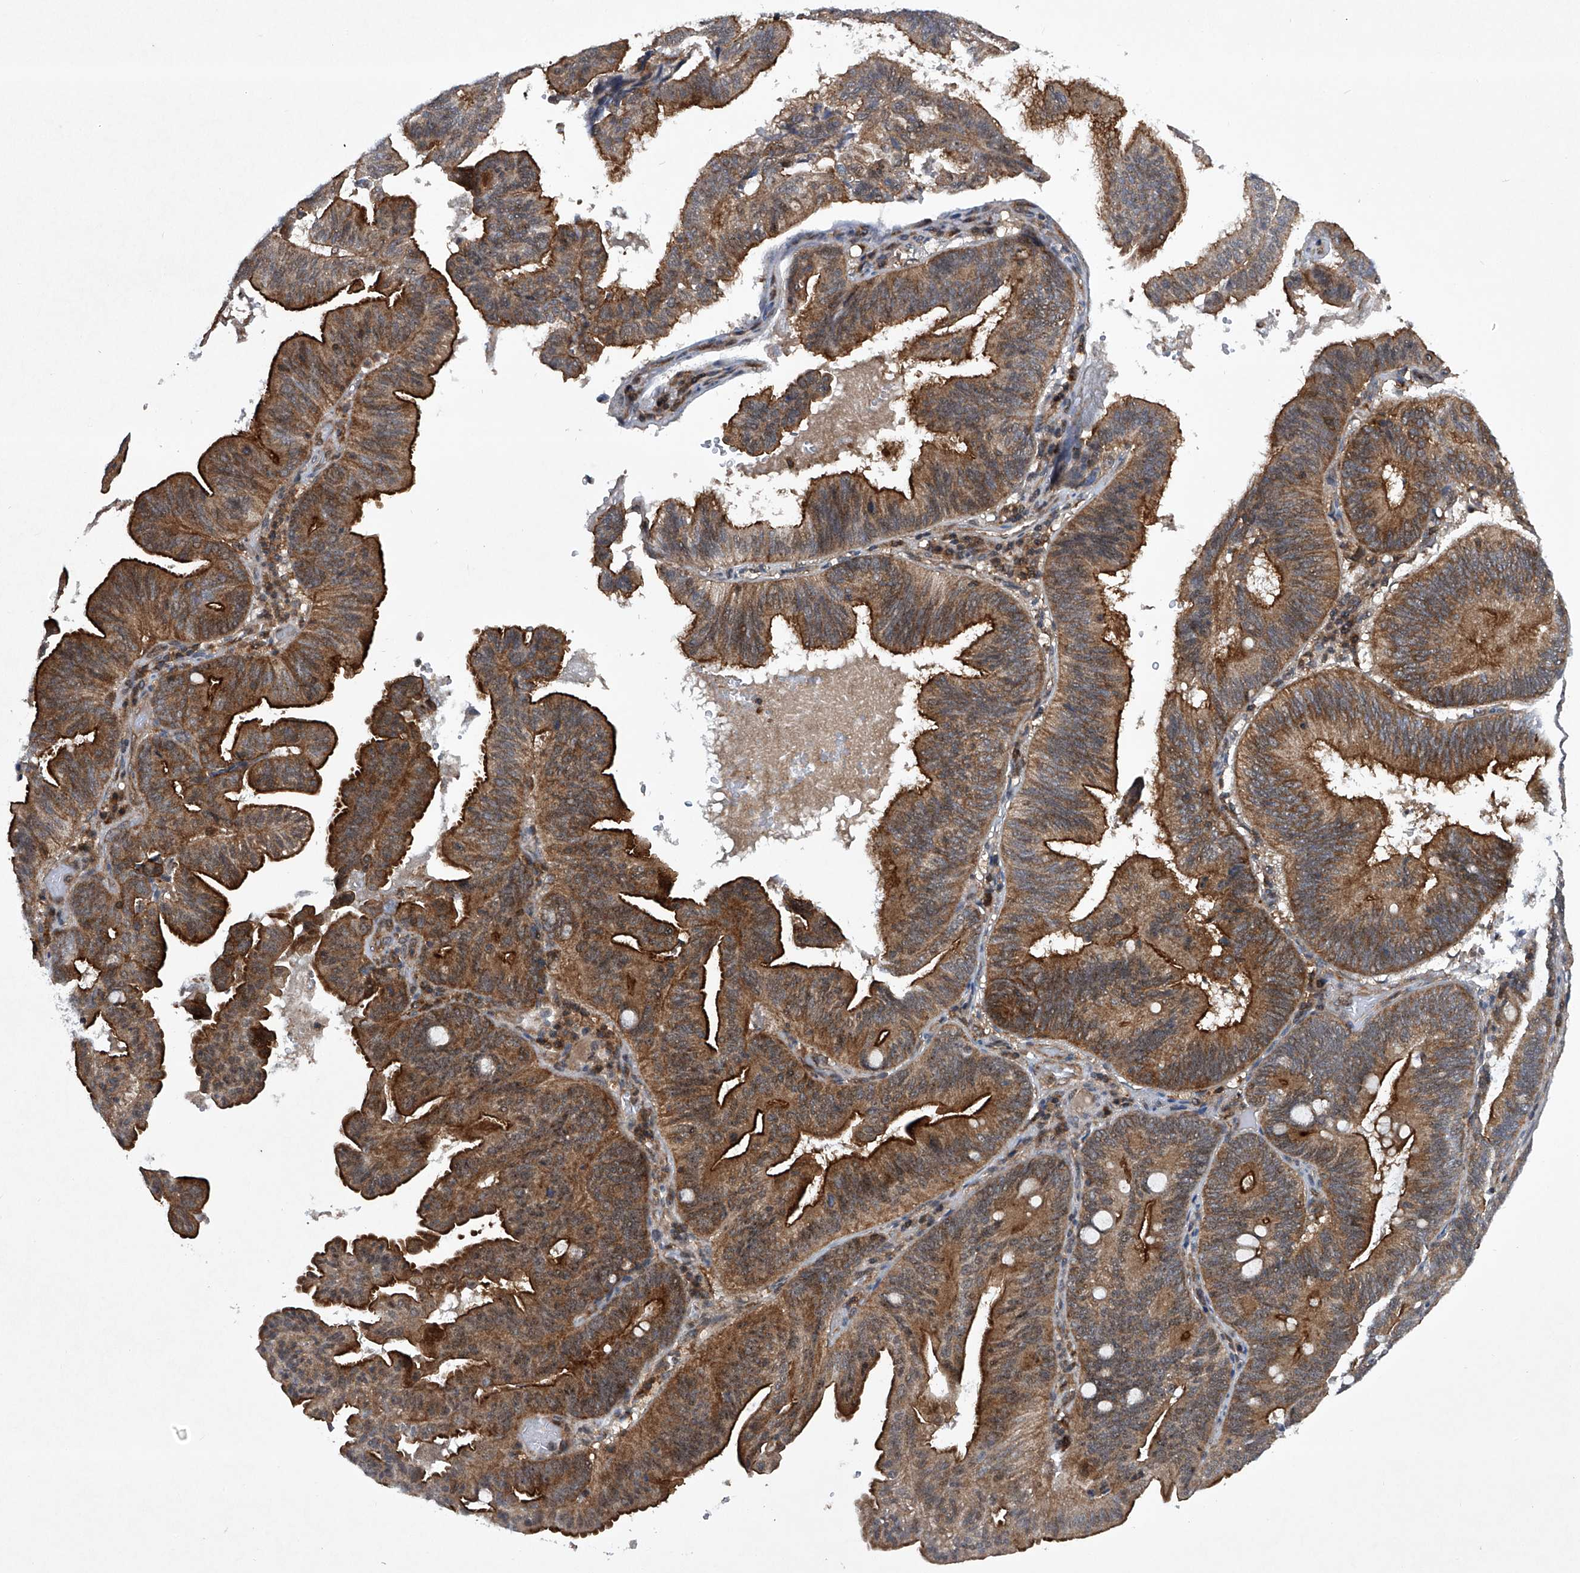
{"staining": {"intensity": "strong", "quantity": "25%-75%", "location": "cytoplasmic/membranous"}, "tissue": "pancreatic cancer", "cell_type": "Tumor cells", "image_type": "cancer", "snomed": [{"axis": "morphology", "description": "Adenocarcinoma, NOS"}, {"axis": "topography", "description": "Pancreas"}], "caption": "Pancreatic cancer (adenocarcinoma) stained for a protein displays strong cytoplasmic/membranous positivity in tumor cells.", "gene": "CISH", "patient": {"sex": "male", "age": 82}}